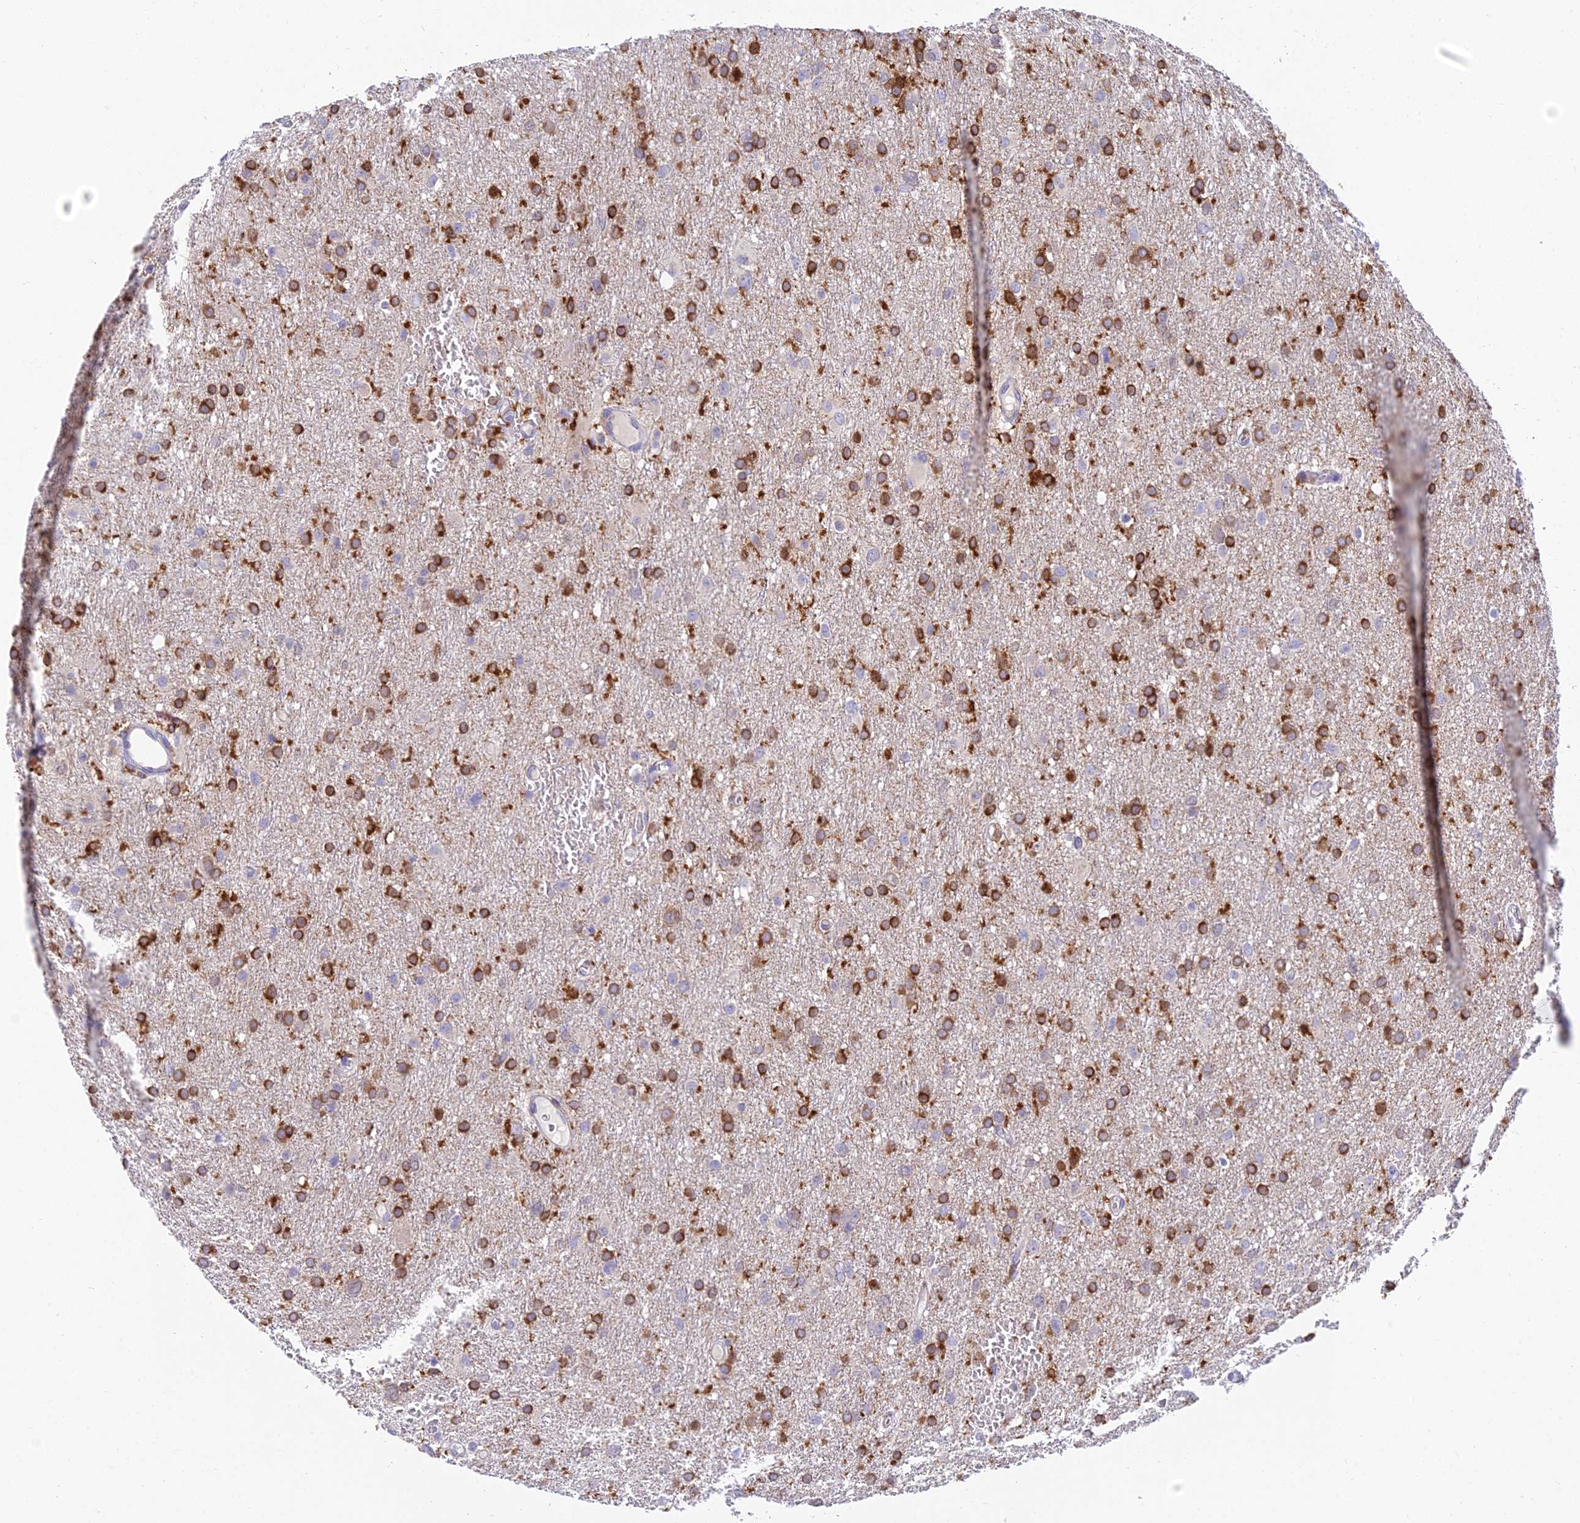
{"staining": {"intensity": "strong", "quantity": "25%-75%", "location": "cytoplasmic/membranous"}, "tissue": "glioma", "cell_type": "Tumor cells", "image_type": "cancer", "snomed": [{"axis": "morphology", "description": "Glioma, malignant, High grade"}, {"axis": "topography", "description": "Cerebral cortex"}], "caption": "Brown immunohistochemical staining in human malignant high-grade glioma demonstrates strong cytoplasmic/membranous positivity in about 25%-75% of tumor cells. Using DAB (brown) and hematoxylin (blue) stains, captured at high magnification using brightfield microscopy.", "gene": "UBE2G1", "patient": {"sex": "female", "age": 36}}